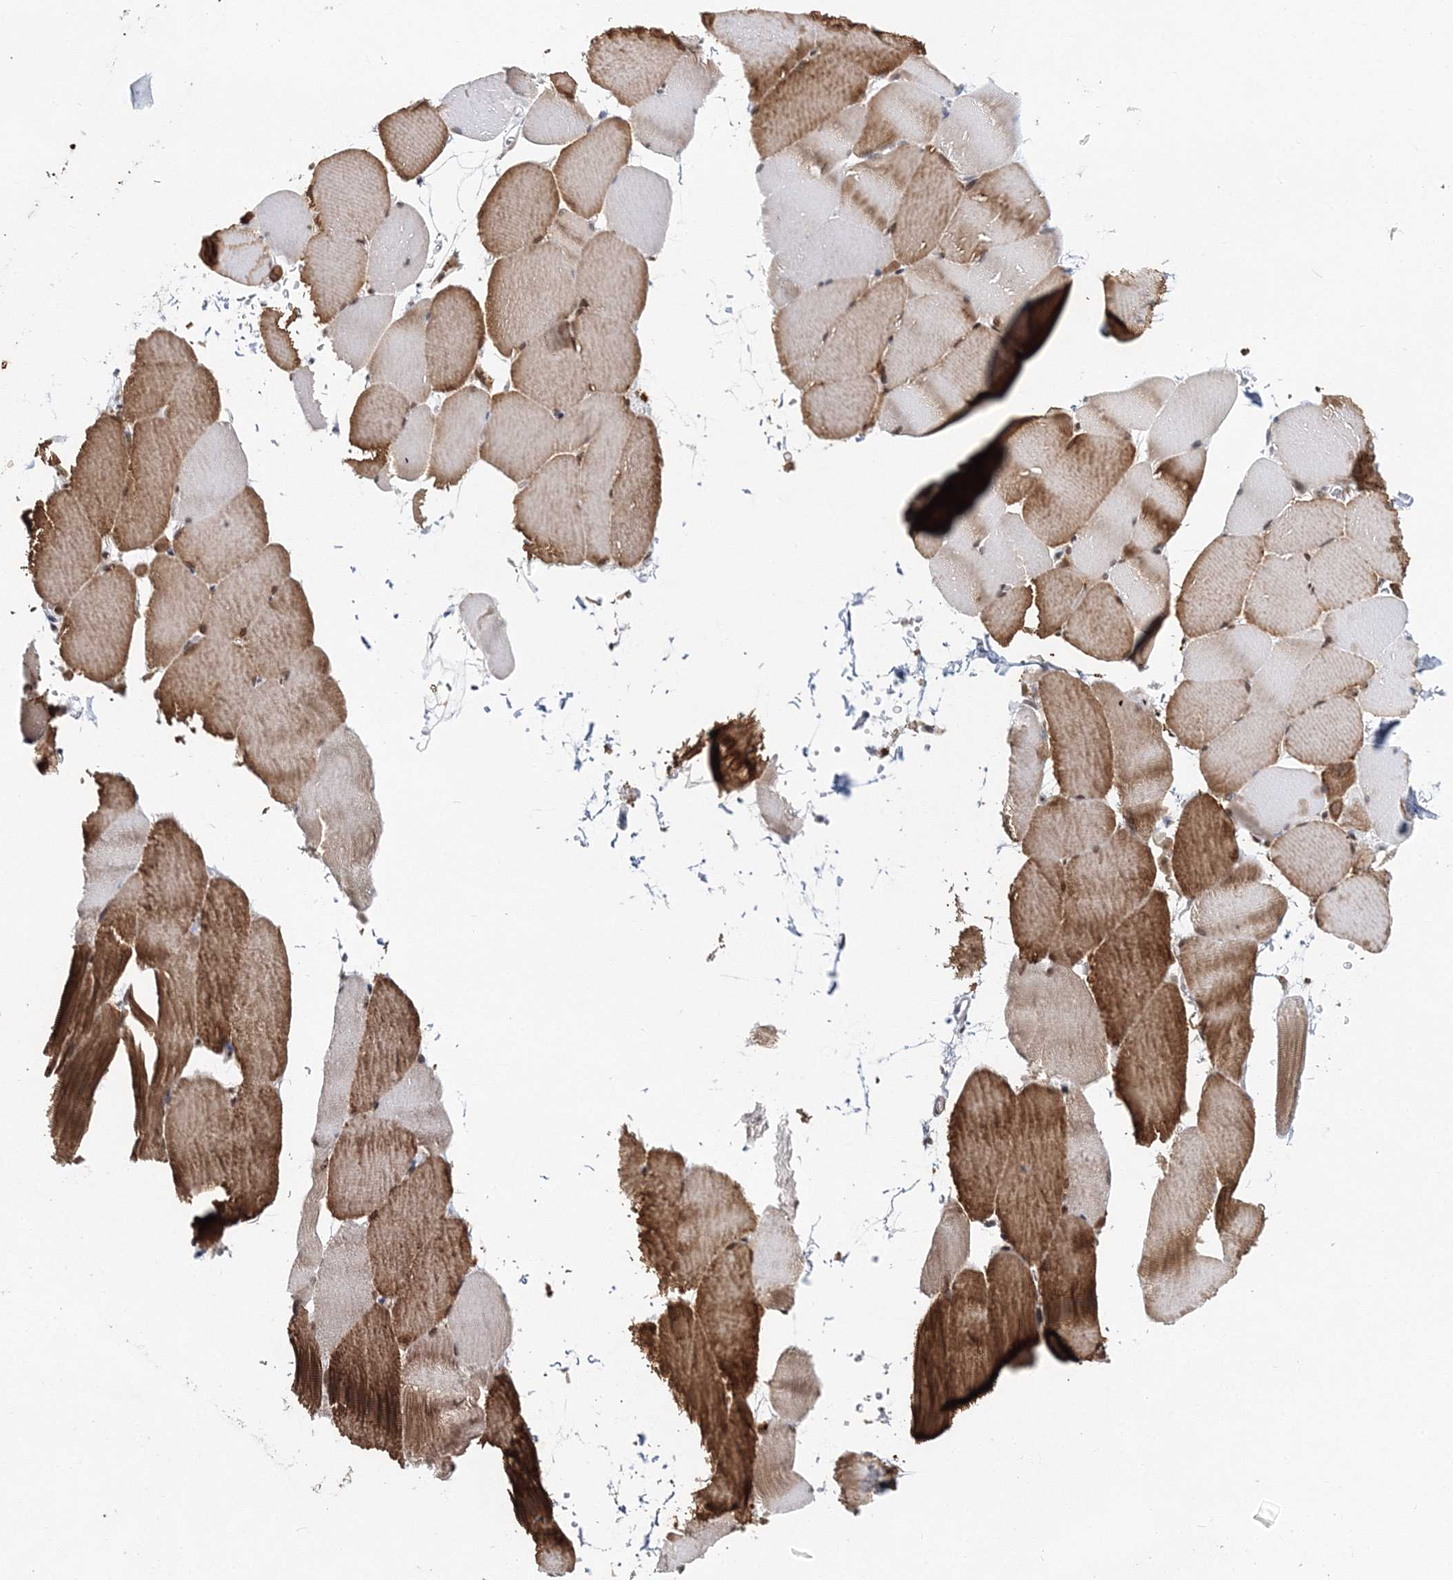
{"staining": {"intensity": "strong", "quantity": "25%-75%", "location": "cytoplasmic/membranous"}, "tissue": "skeletal muscle", "cell_type": "Myocytes", "image_type": "normal", "snomed": [{"axis": "morphology", "description": "Normal tissue, NOS"}, {"axis": "topography", "description": "Skeletal muscle"}, {"axis": "topography", "description": "Parathyroid gland"}], "caption": "About 25%-75% of myocytes in normal human skeletal muscle demonstrate strong cytoplasmic/membranous protein positivity as visualized by brown immunohistochemical staining.", "gene": "MYOZ2", "patient": {"sex": "female", "age": 37}}